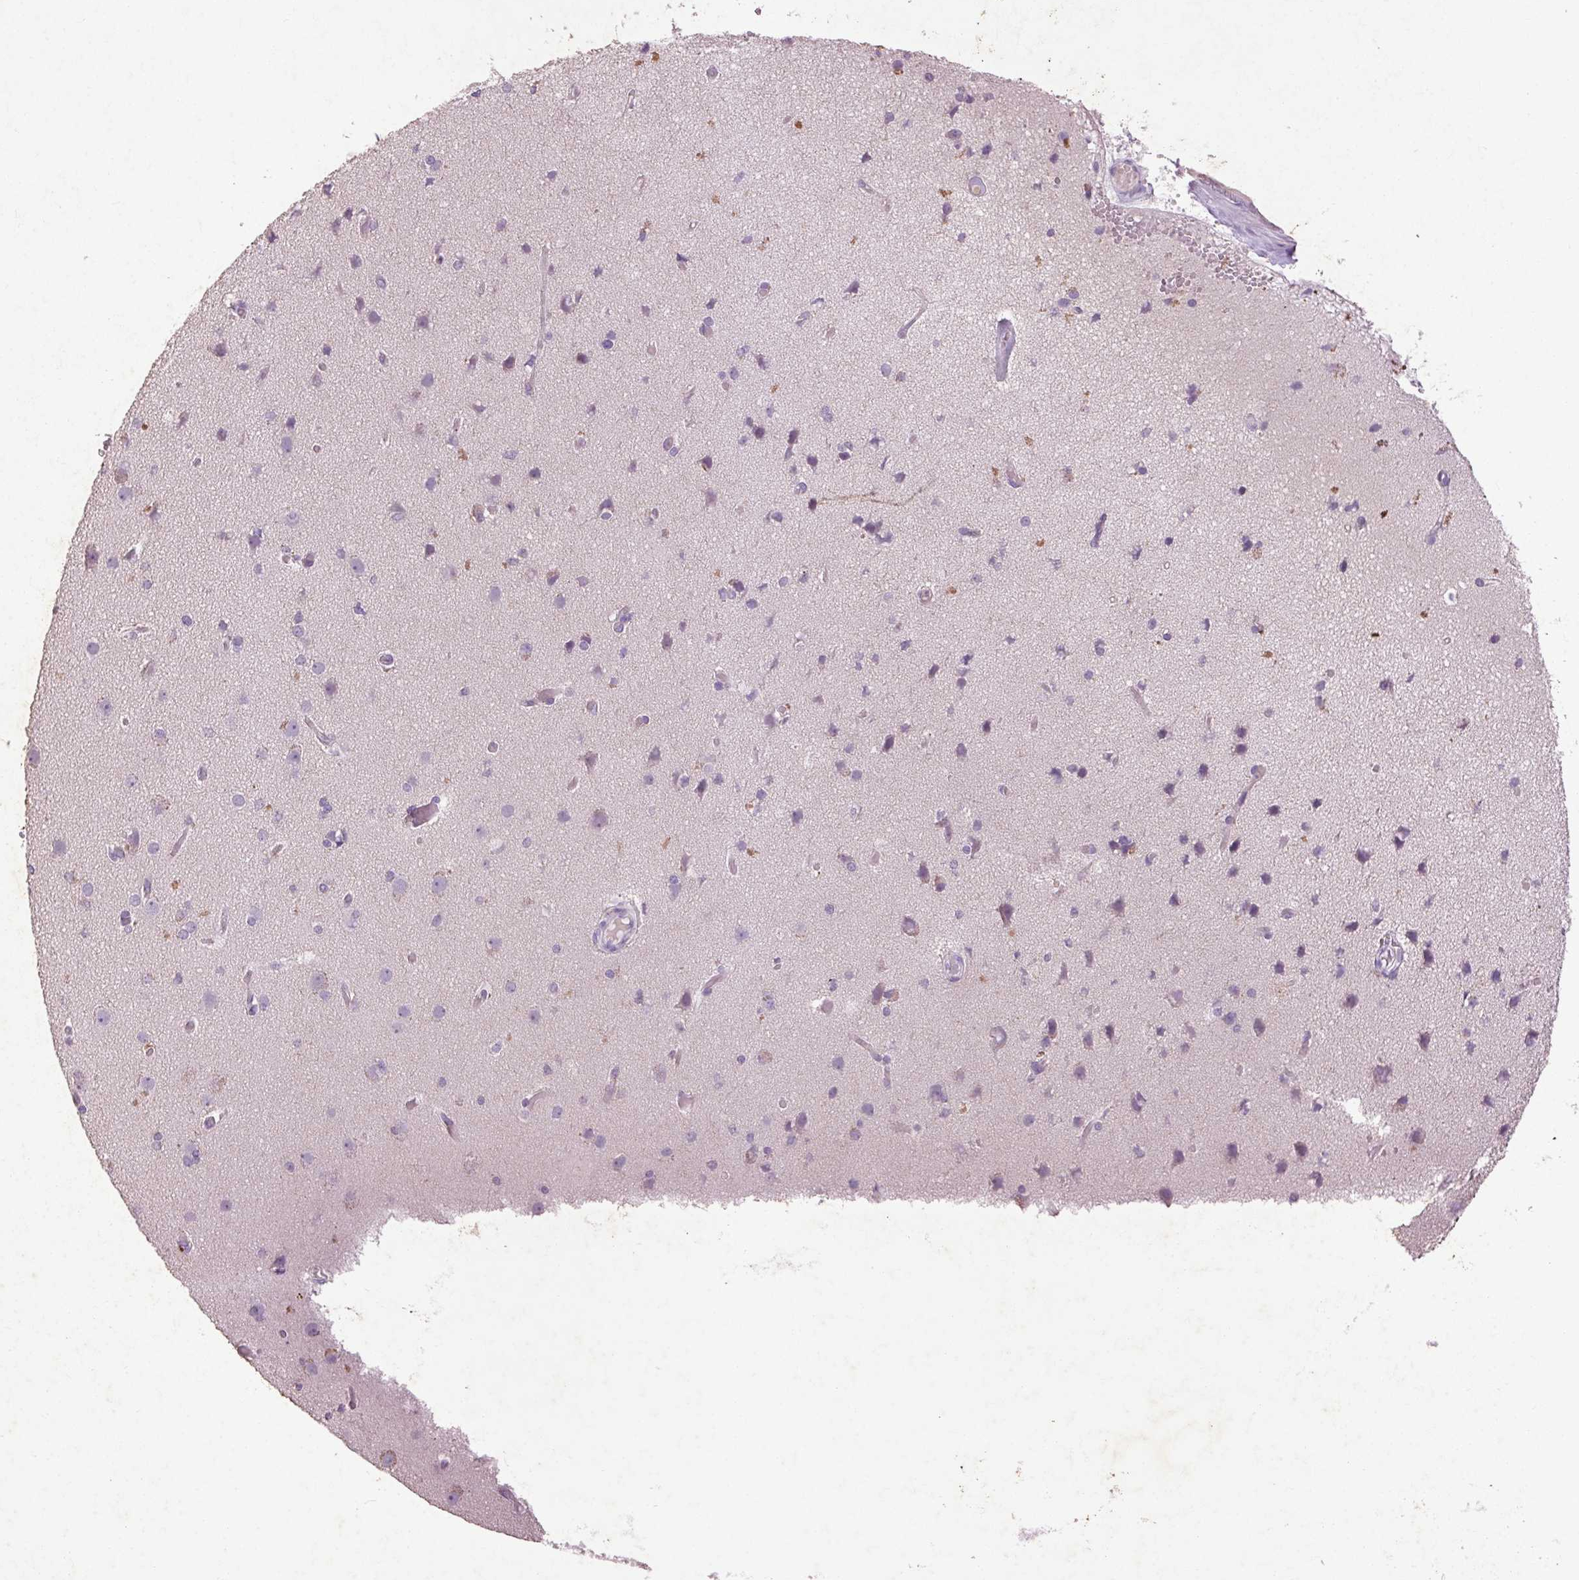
{"staining": {"intensity": "negative", "quantity": "none", "location": "none"}, "tissue": "cerebral cortex", "cell_type": "Endothelial cells", "image_type": "normal", "snomed": [{"axis": "morphology", "description": "Normal tissue, NOS"}, {"axis": "morphology", "description": "Glioma, malignant, High grade"}, {"axis": "topography", "description": "Cerebral cortex"}], "caption": "Immunohistochemistry histopathology image of unremarkable cerebral cortex: human cerebral cortex stained with DAB shows no significant protein positivity in endothelial cells.", "gene": "FNDC7", "patient": {"sex": "male", "age": 71}}